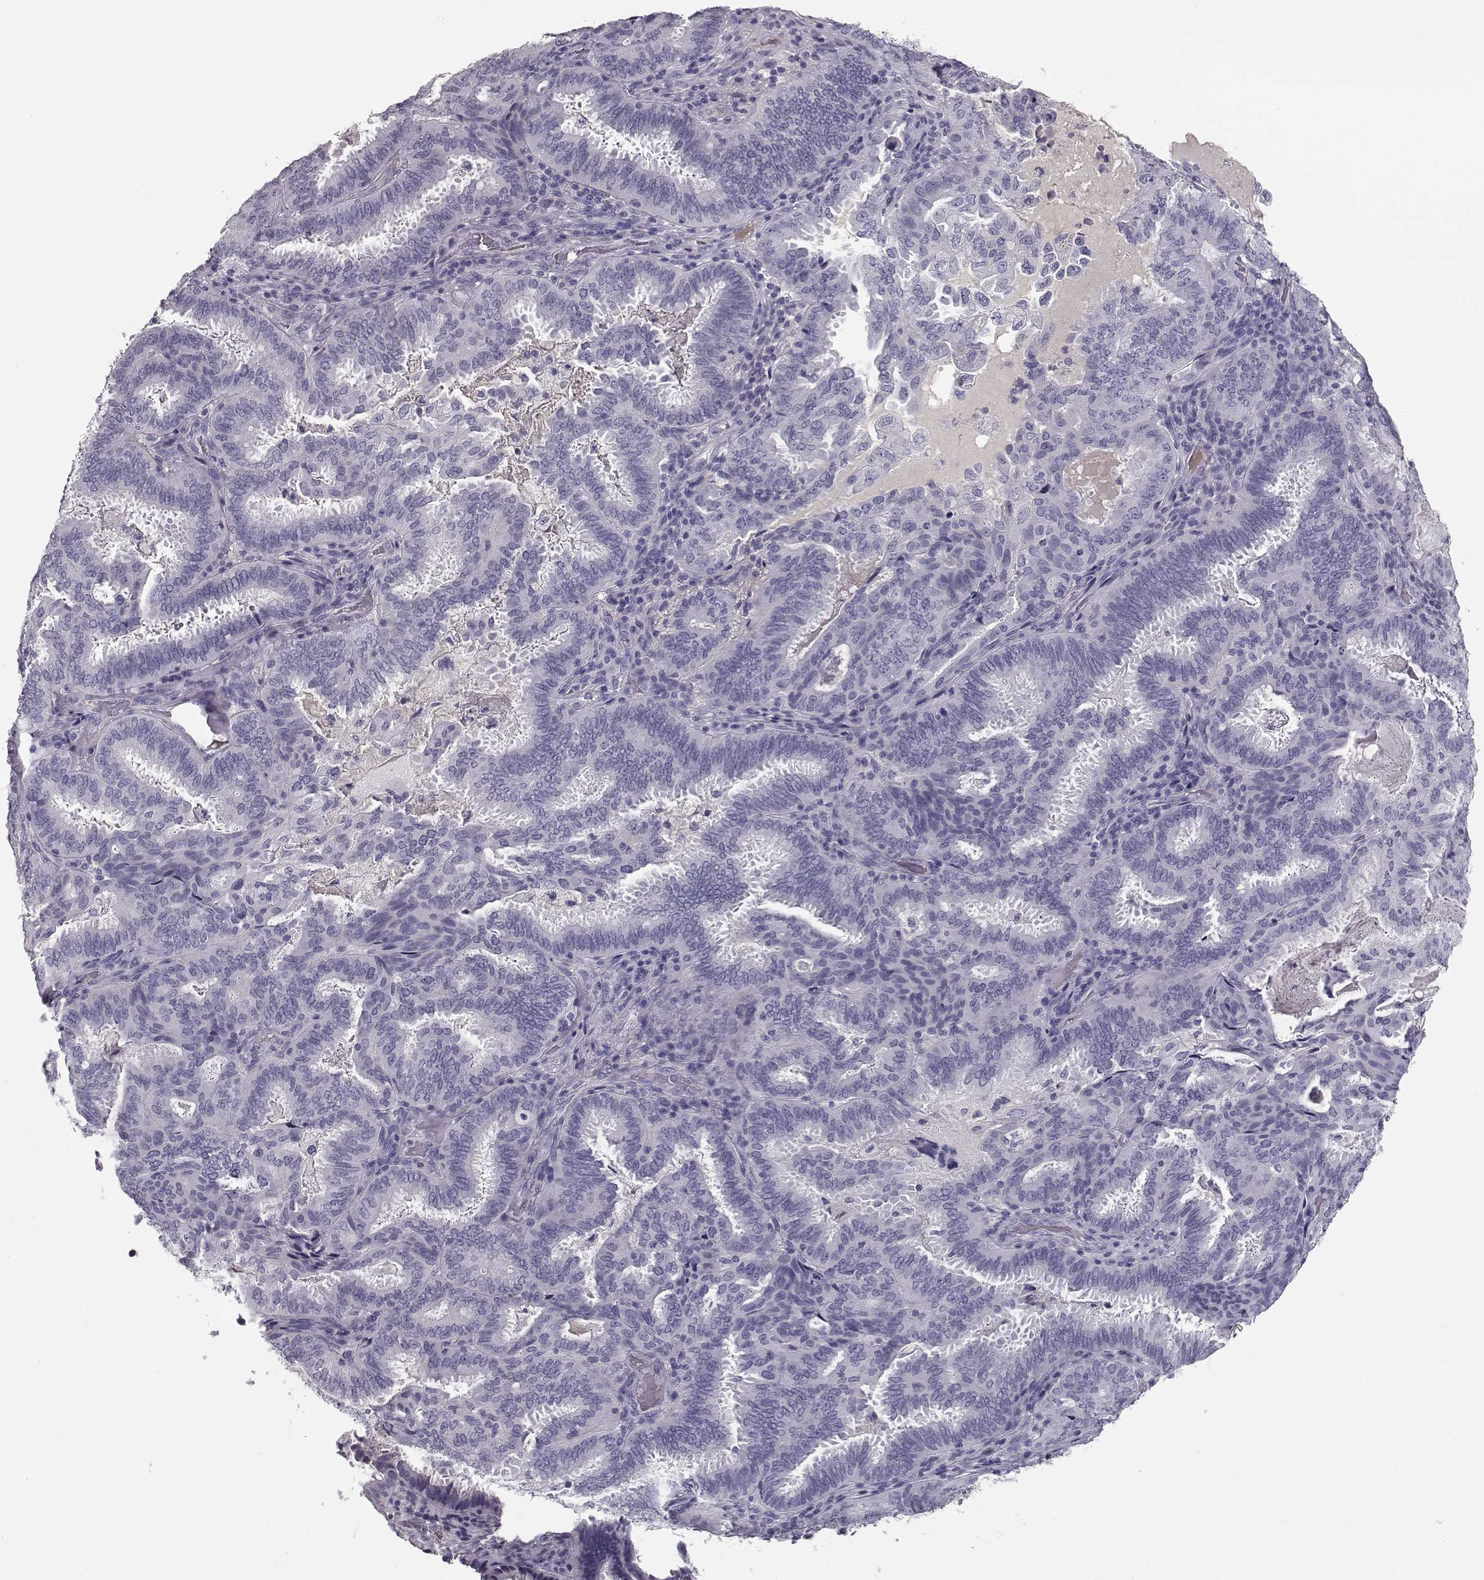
{"staining": {"intensity": "negative", "quantity": "none", "location": "none"}, "tissue": "ovarian cancer", "cell_type": "Tumor cells", "image_type": "cancer", "snomed": [{"axis": "morphology", "description": "Carcinoma, endometroid"}, {"axis": "topography", "description": "Ovary"}], "caption": "DAB immunohistochemical staining of human ovarian cancer (endometroid carcinoma) reveals no significant positivity in tumor cells. Brightfield microscopy of immunohistochemistry (IHC) stained with DAB (brown) and hematoxylin (blue), captured at high magnification.", "gene": "CCL19", "patient": {"sex": "female", "age": 41}}